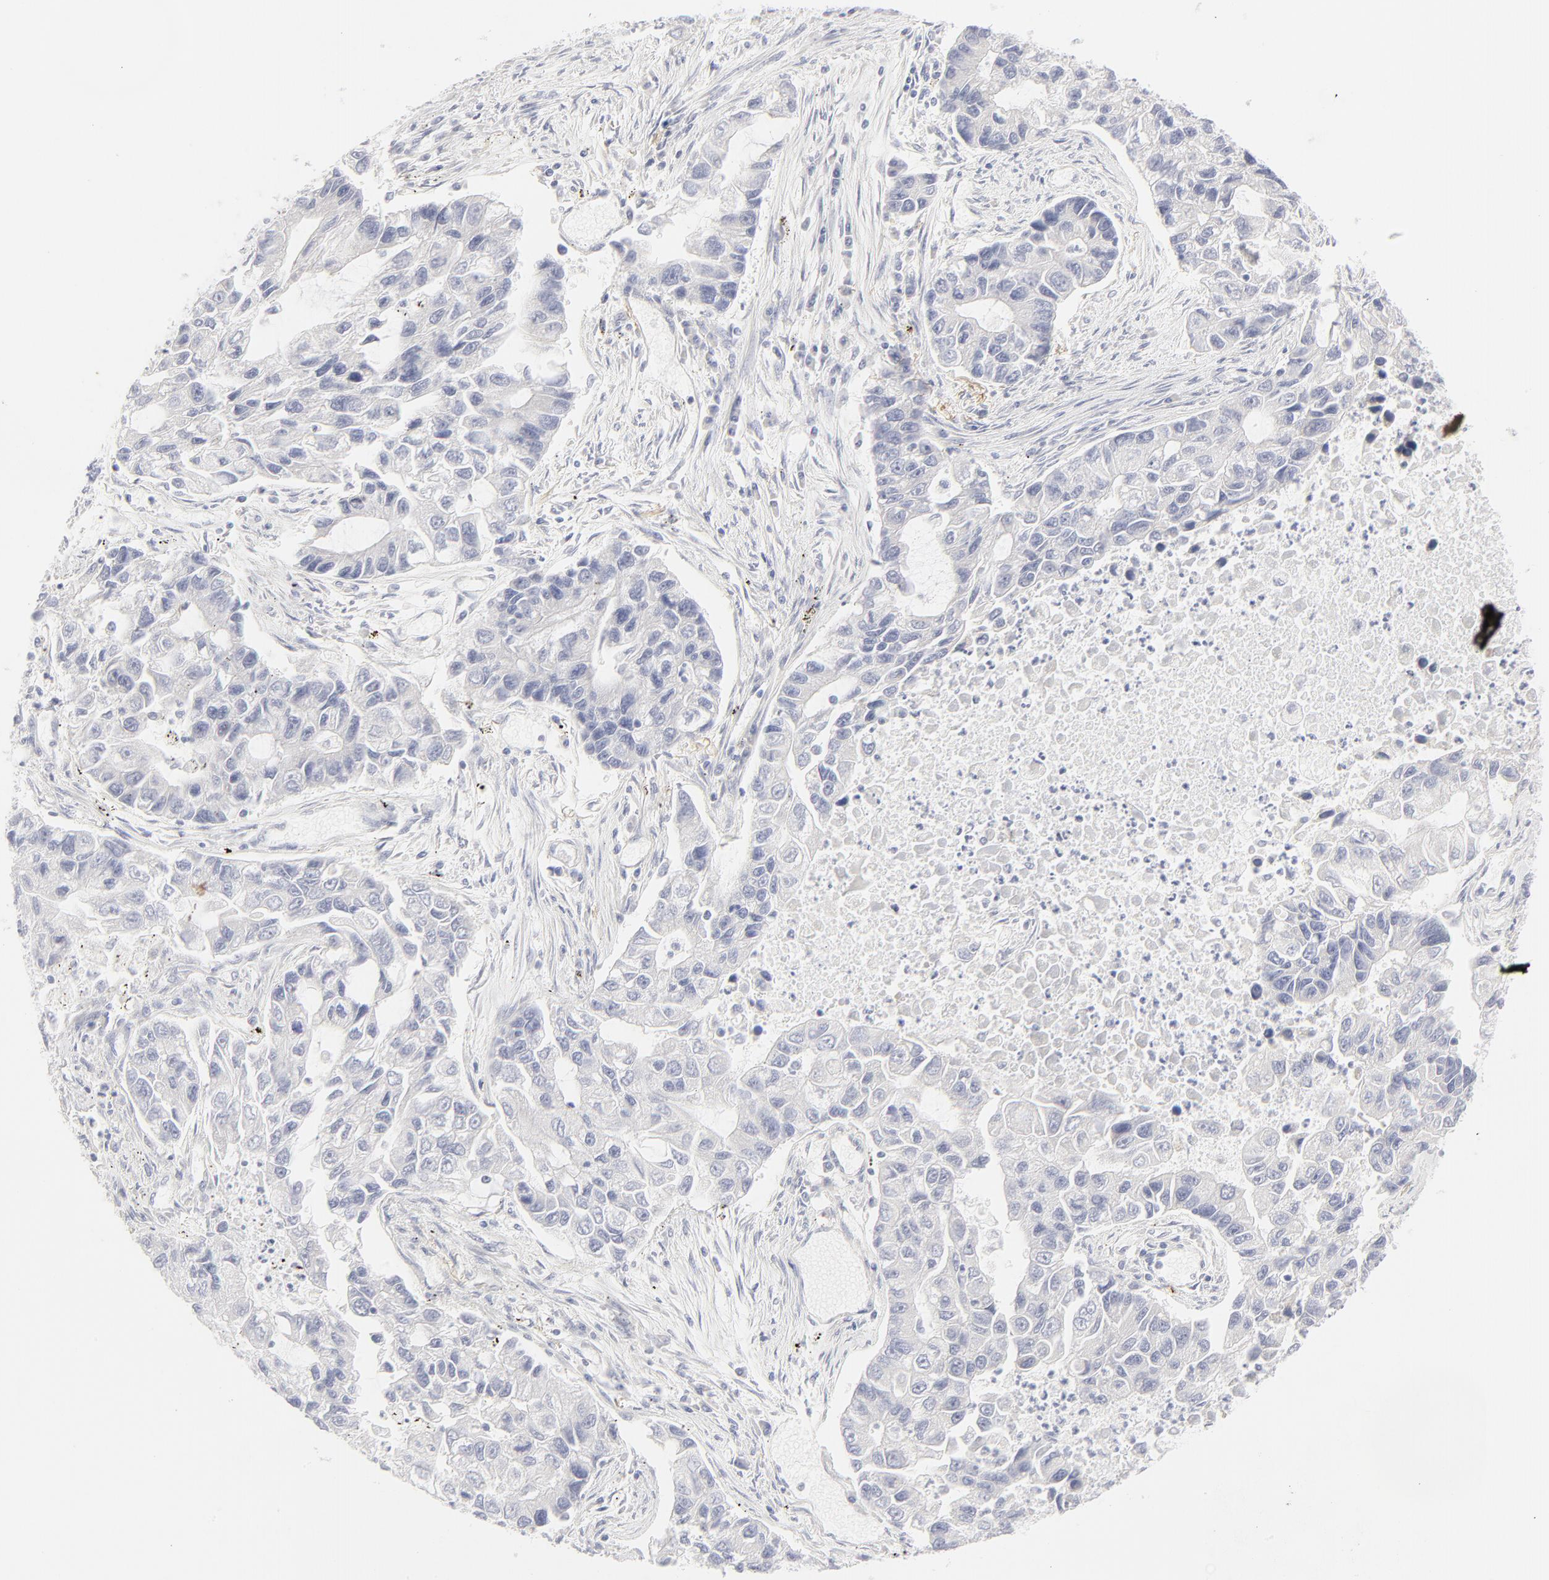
{"staining": {"intensity": "negative", "quantity": "none", "location": "none"}, "tissue": "lung cancer", "cell_type": "Tumor cells", "image_type": "cancer", "snomed": [{"axis": "morphology", "description": "Adenocarcinoma, NOS"}, {"axis": "topography", "description": "Lung"}], "caption": "Tumor cells show no significant expression in adenocarcinoma (lung). The staining is performed using DAB brown chromogen with nuclei counter-stained in using hematoxylin.", "gene": "NPNT", "patient": {"sex": "female", "age": 51}}